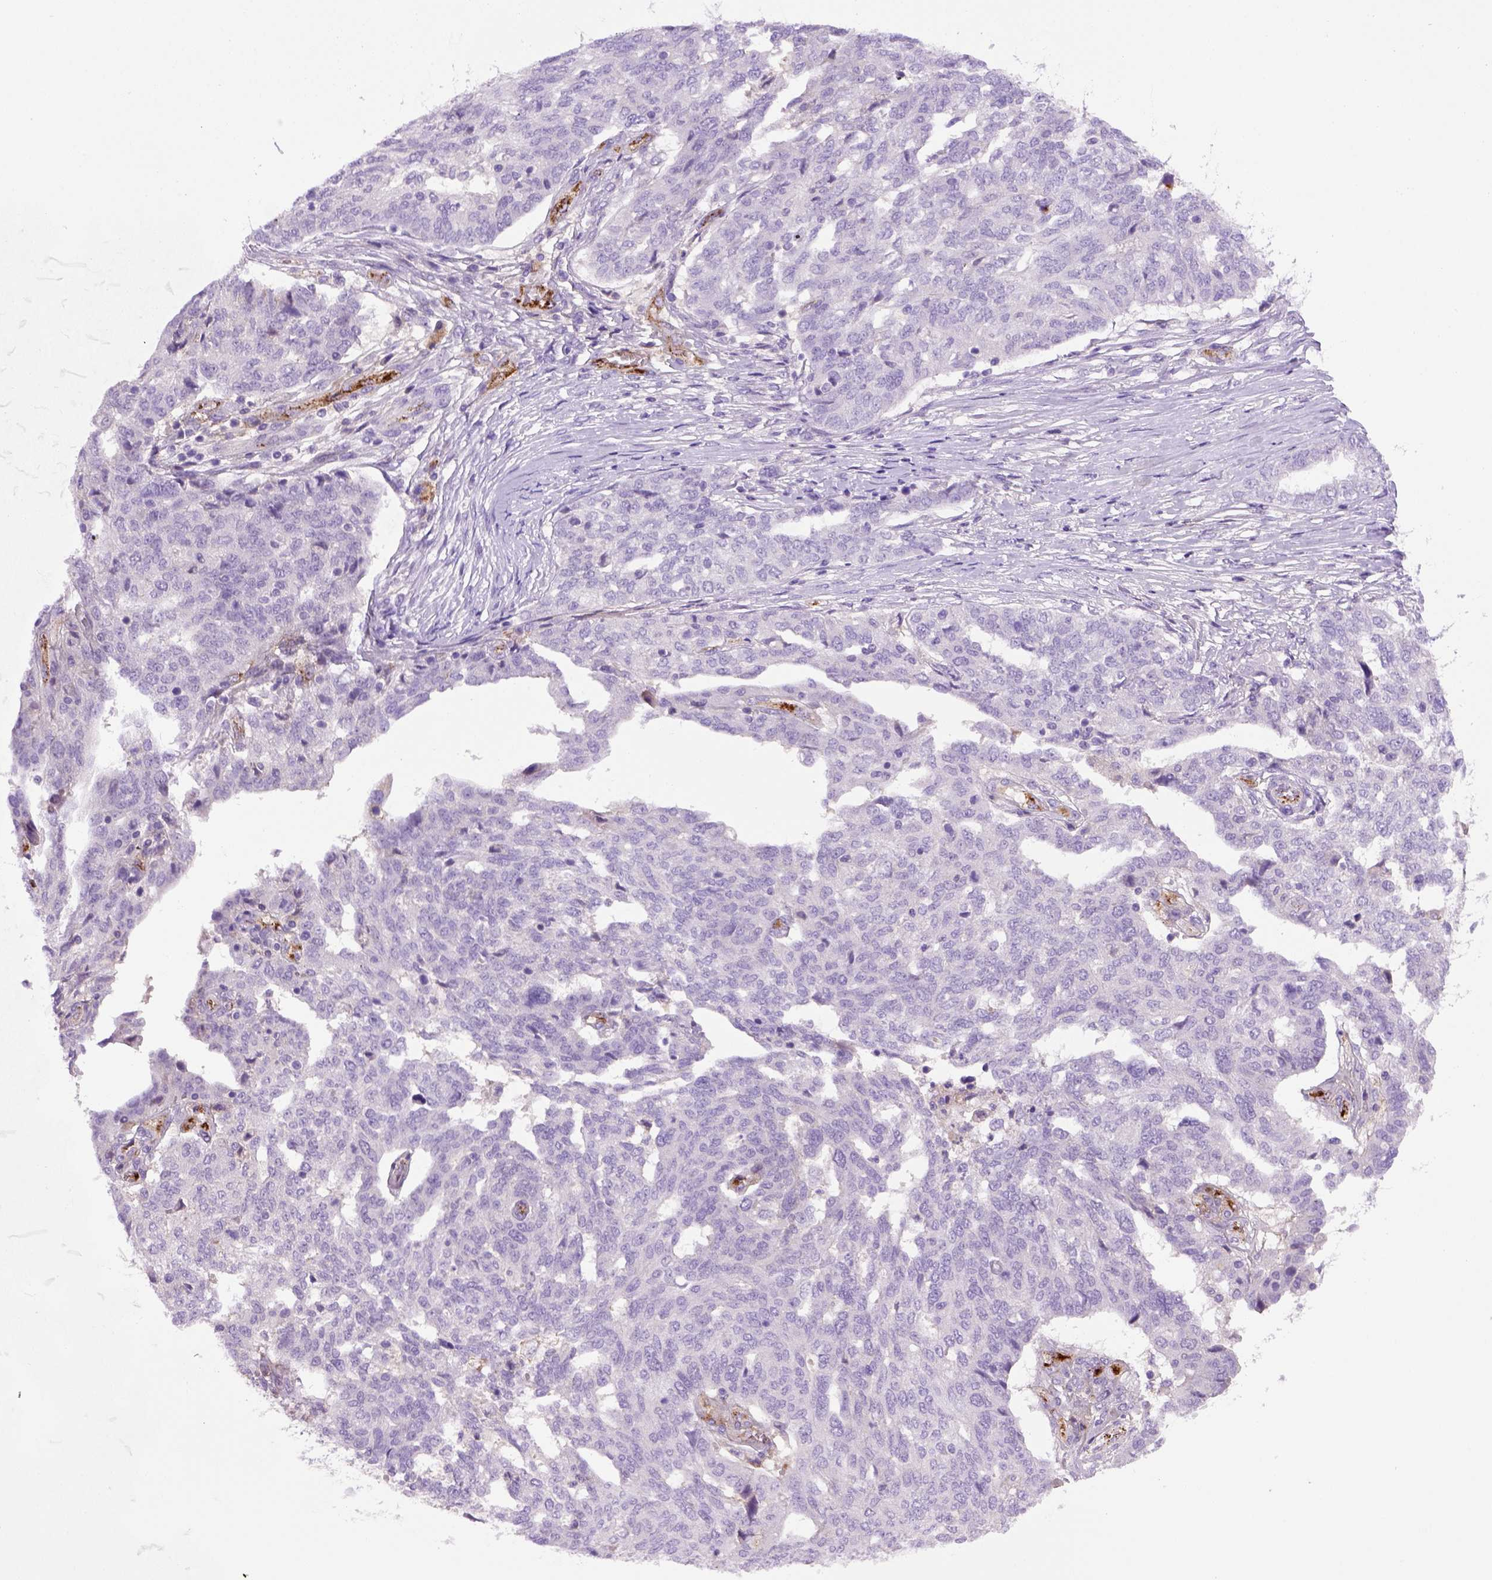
{"staining": {"intensity": "negative", "quantity": "none", "location": "none"}, "tissue": "ovarian cancer", "cell_type": "Tumor cells", "image_type": "cancer", "snomed": [{"axis": "morphology", "description": "Cystadenocarcinoma, serous, NOS"}, {"axis": "topography", "description": "Ovary"}], "caption": "An immunohistochemistry photomicrograph of ovarian cancer is shown. There is no staining in tumor cells of ovarian cancer. Nuclei are stained in blue.", "gene": "VWF", "patient": {"sex": "female", "age": 67}}